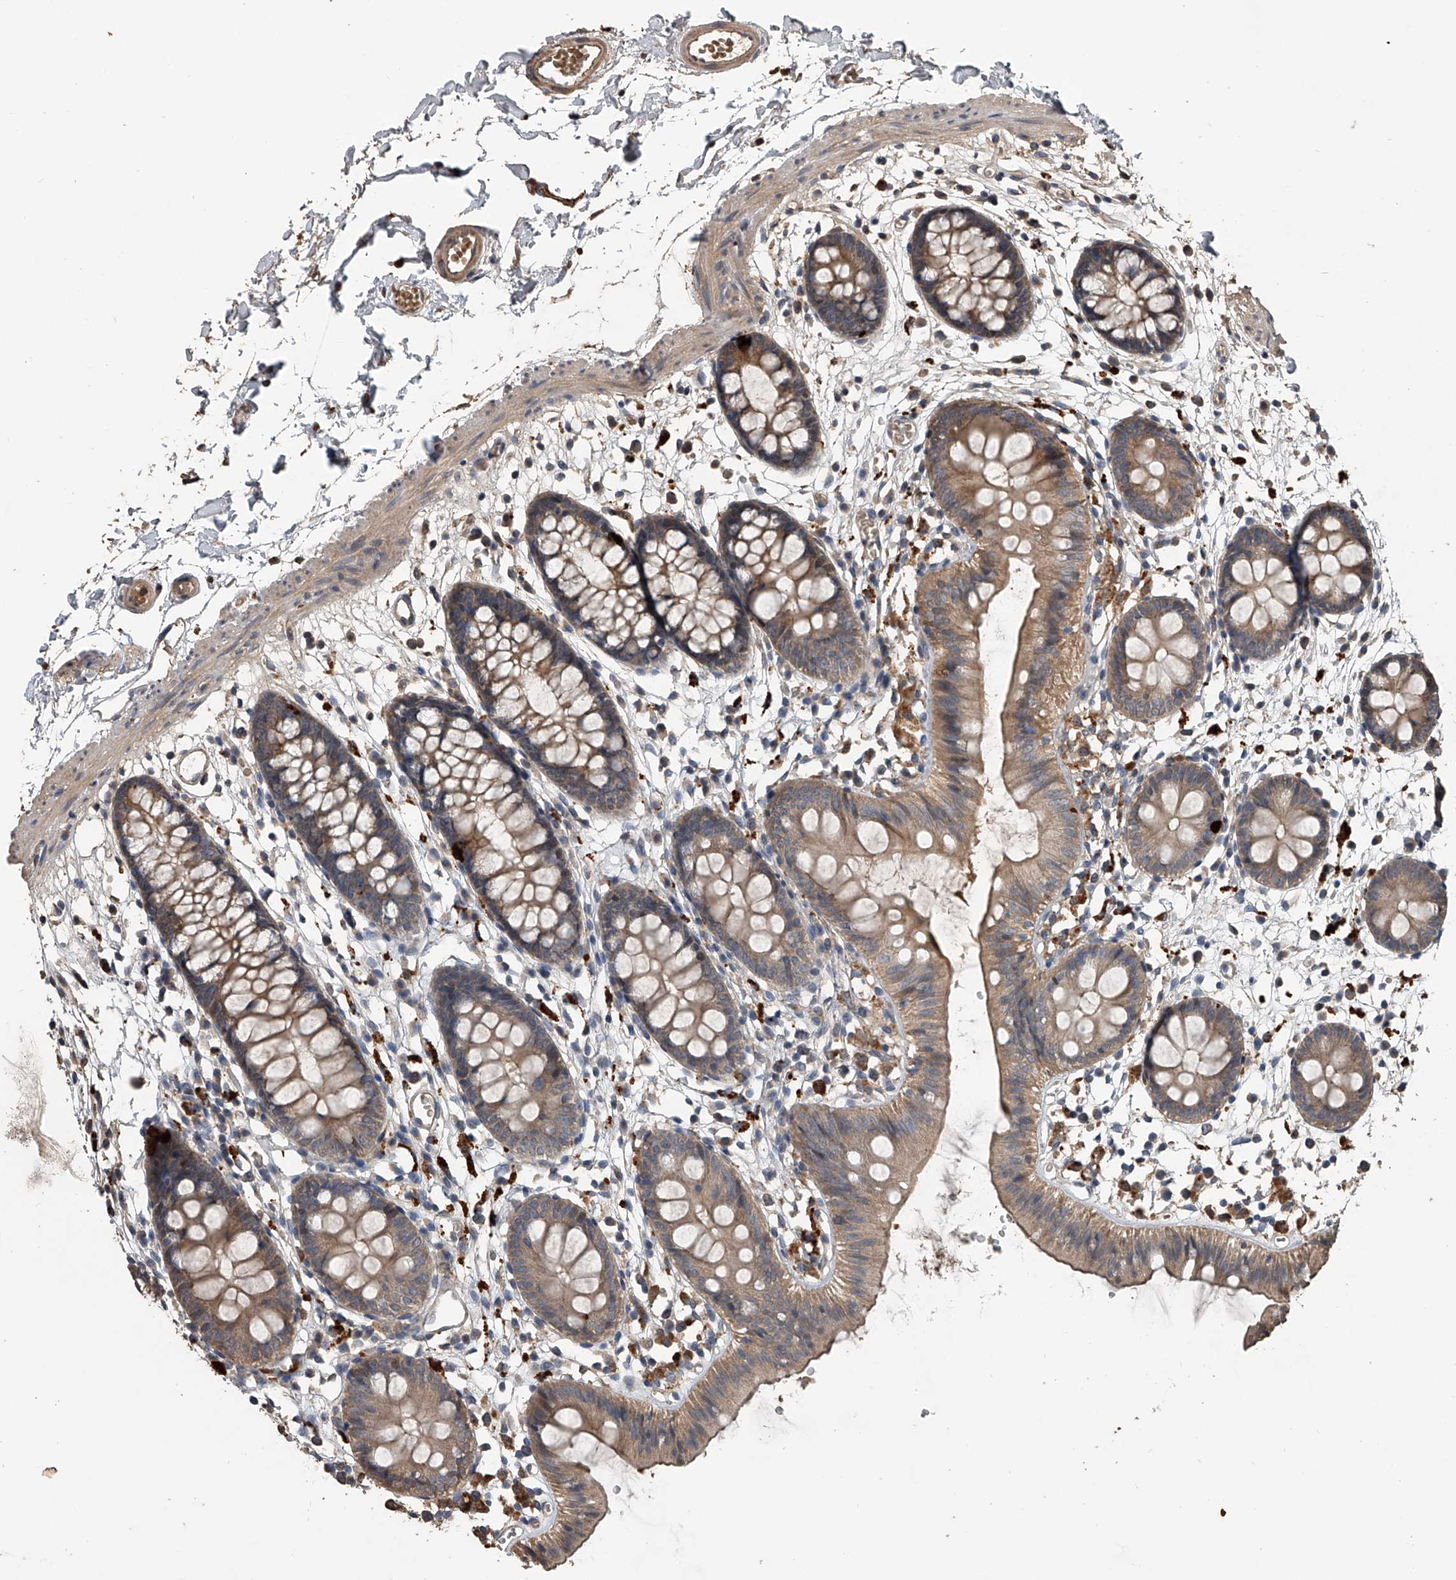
{"staining": {"intensity": "moderate", "quantity": ">75%", "location": "cytoplasmic/membranous"}, "tissue": "colon", "cell_type": "Endothelial cells", "image_type": "normal", "snomed": [{"axis": "morphology", "description": "Normal tissue, NOS"}, {"axis": "topography", "description": "Colon"}], "caption": "Immunohistochemistry (DAB (3,3'-diaminobenzidine)) staining of unremarkable human colon shows moderate cytoplasmic/membranous protein positivity in about >75% of endothelial cells.", "gene": "DOCK9", "patient": {"sex": "male", "age": 56}}